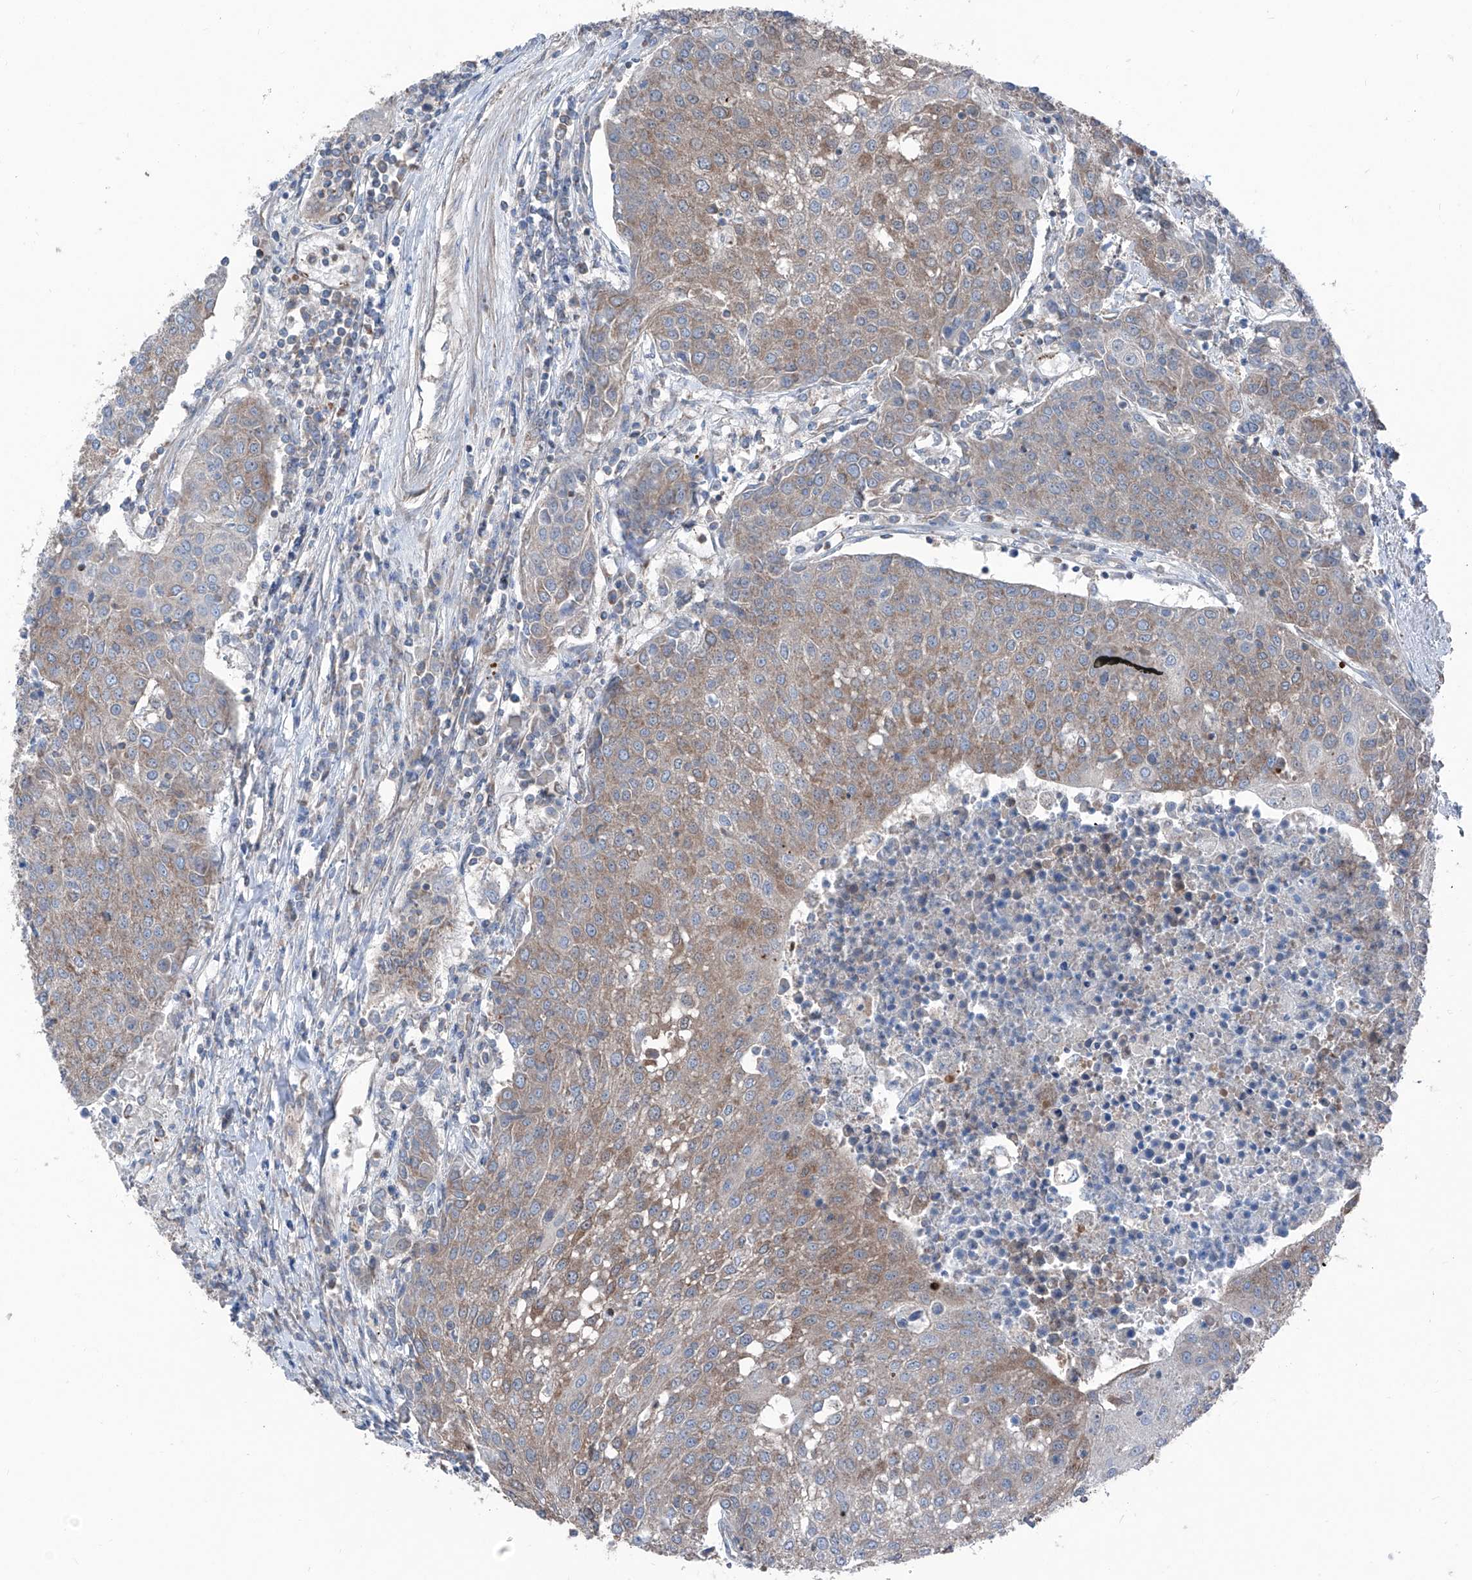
{"staining": {"intensity": "weak", "quantity": ">75%", "location": "cytoplasmic/membranous"}, "tissue": "urothelial cancer", "cell_type": "Tumor cells", "image_type": "cancer", "snomed": [{"axis": "morphology", "description": "Urothelial carcinoma, High grade"}, {"axis": "topography", "description": "Urinary bladder"}], "caption": "This is an image of IHC staining of urothelial cancer, which shows weak staining in the cytoplasmic/membranous of tumor cells.", "gene": "GPAT3", "patient": {"sex": "female", "age": 85}}